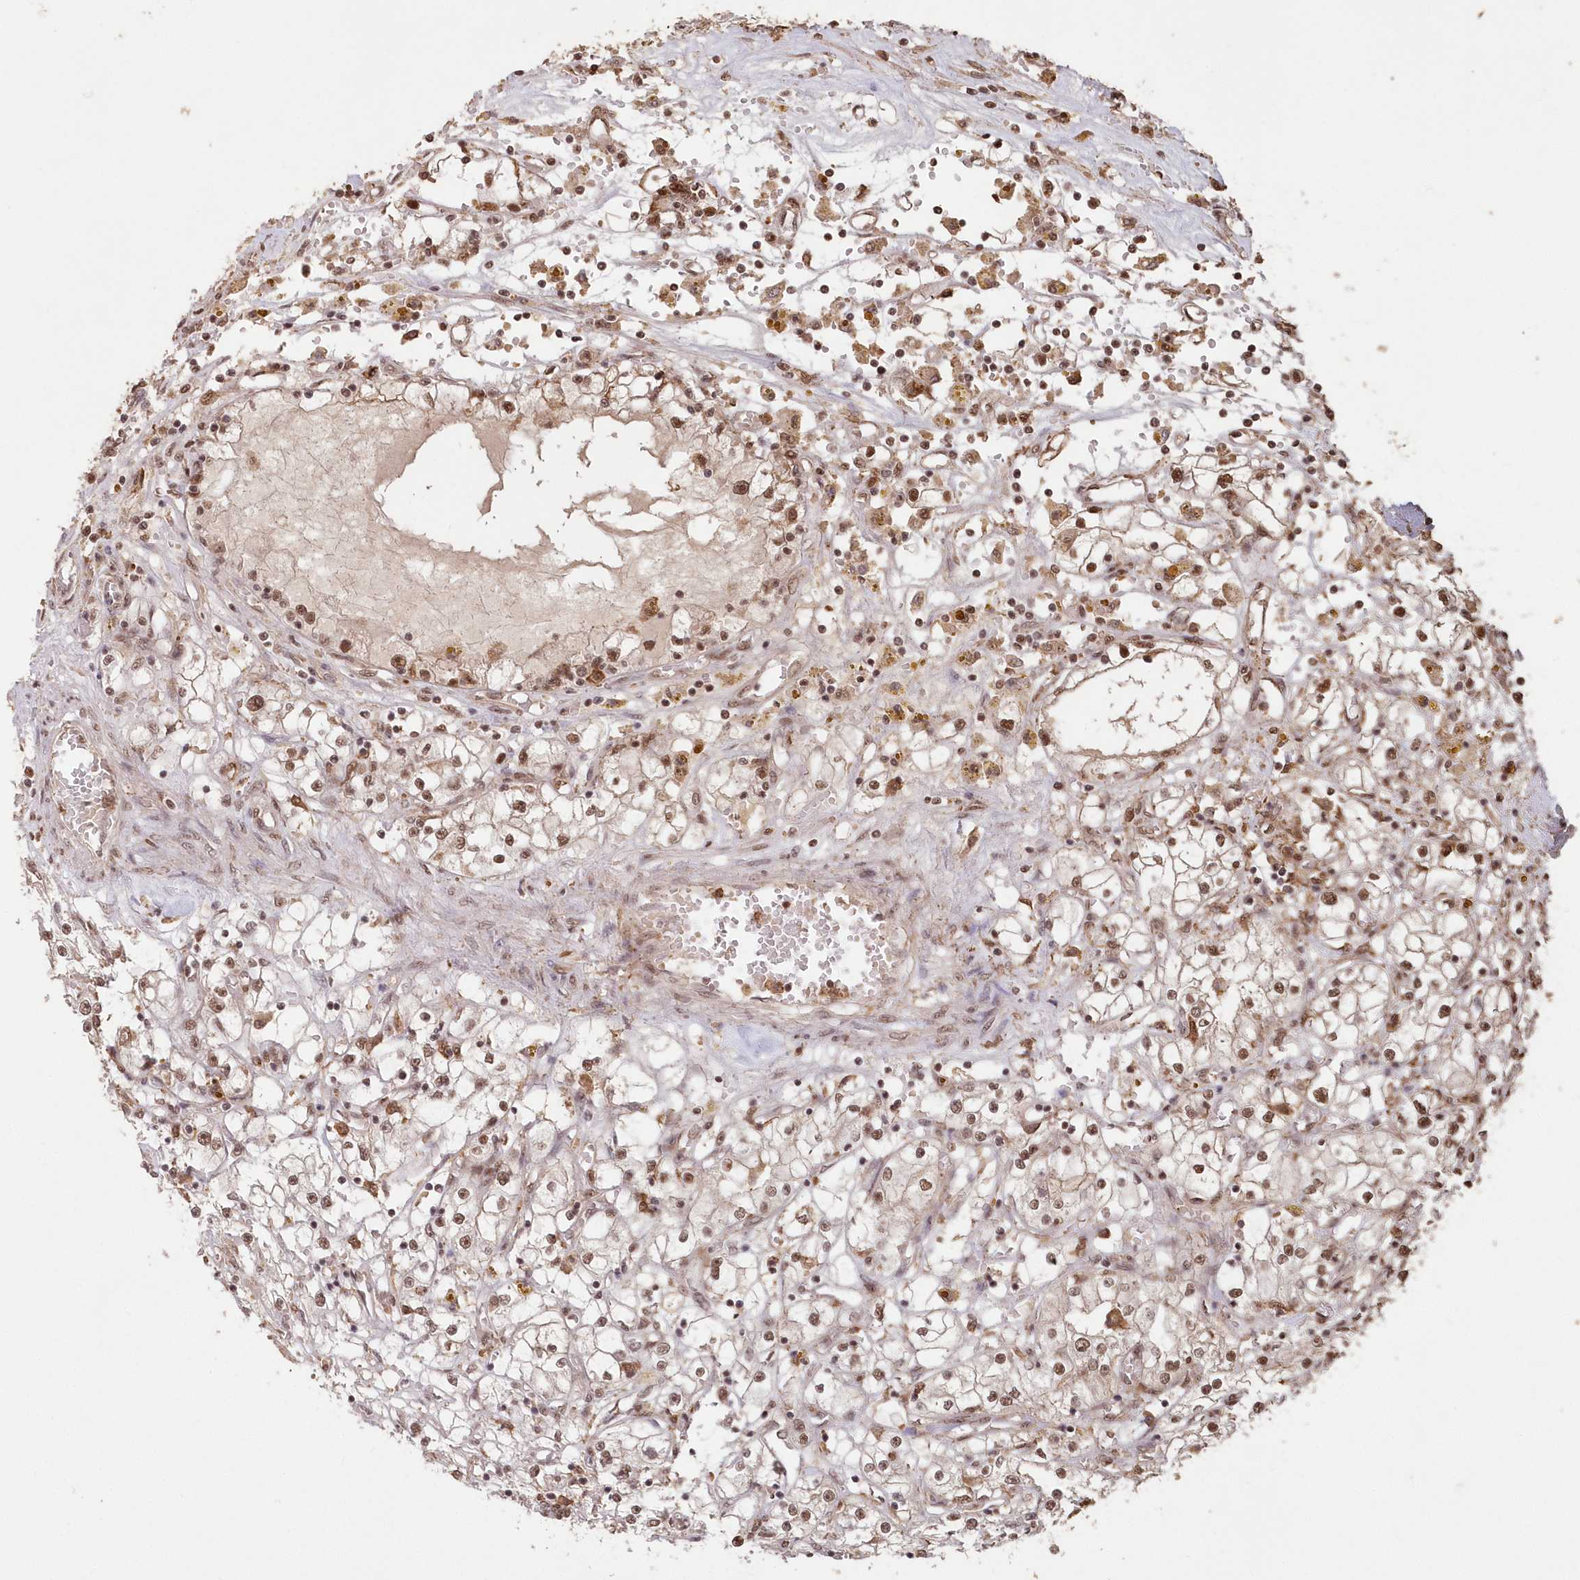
{"staining": {"intensity": "moderate", "quantity": ">75%", "location": "nuclear"}, "tissue": "renal cancer", "cell_type": "Tumor cells", "image_type": "cancer", "snomed": [{"axis": "morphology", "description": "Adenocarcinoma, NOS"}, {"axis": "topography", "description": "Kidney"}], "caption": "Protein expression analysis of renal adenocarcinoma exhibits moderate nuclear expression in approximately >75% of tumor cells. (Brightfield microscopy of DAB IHC at high magnification).", "gene": "PDS5A", "patient": {"sex": "male", "age": 56}}